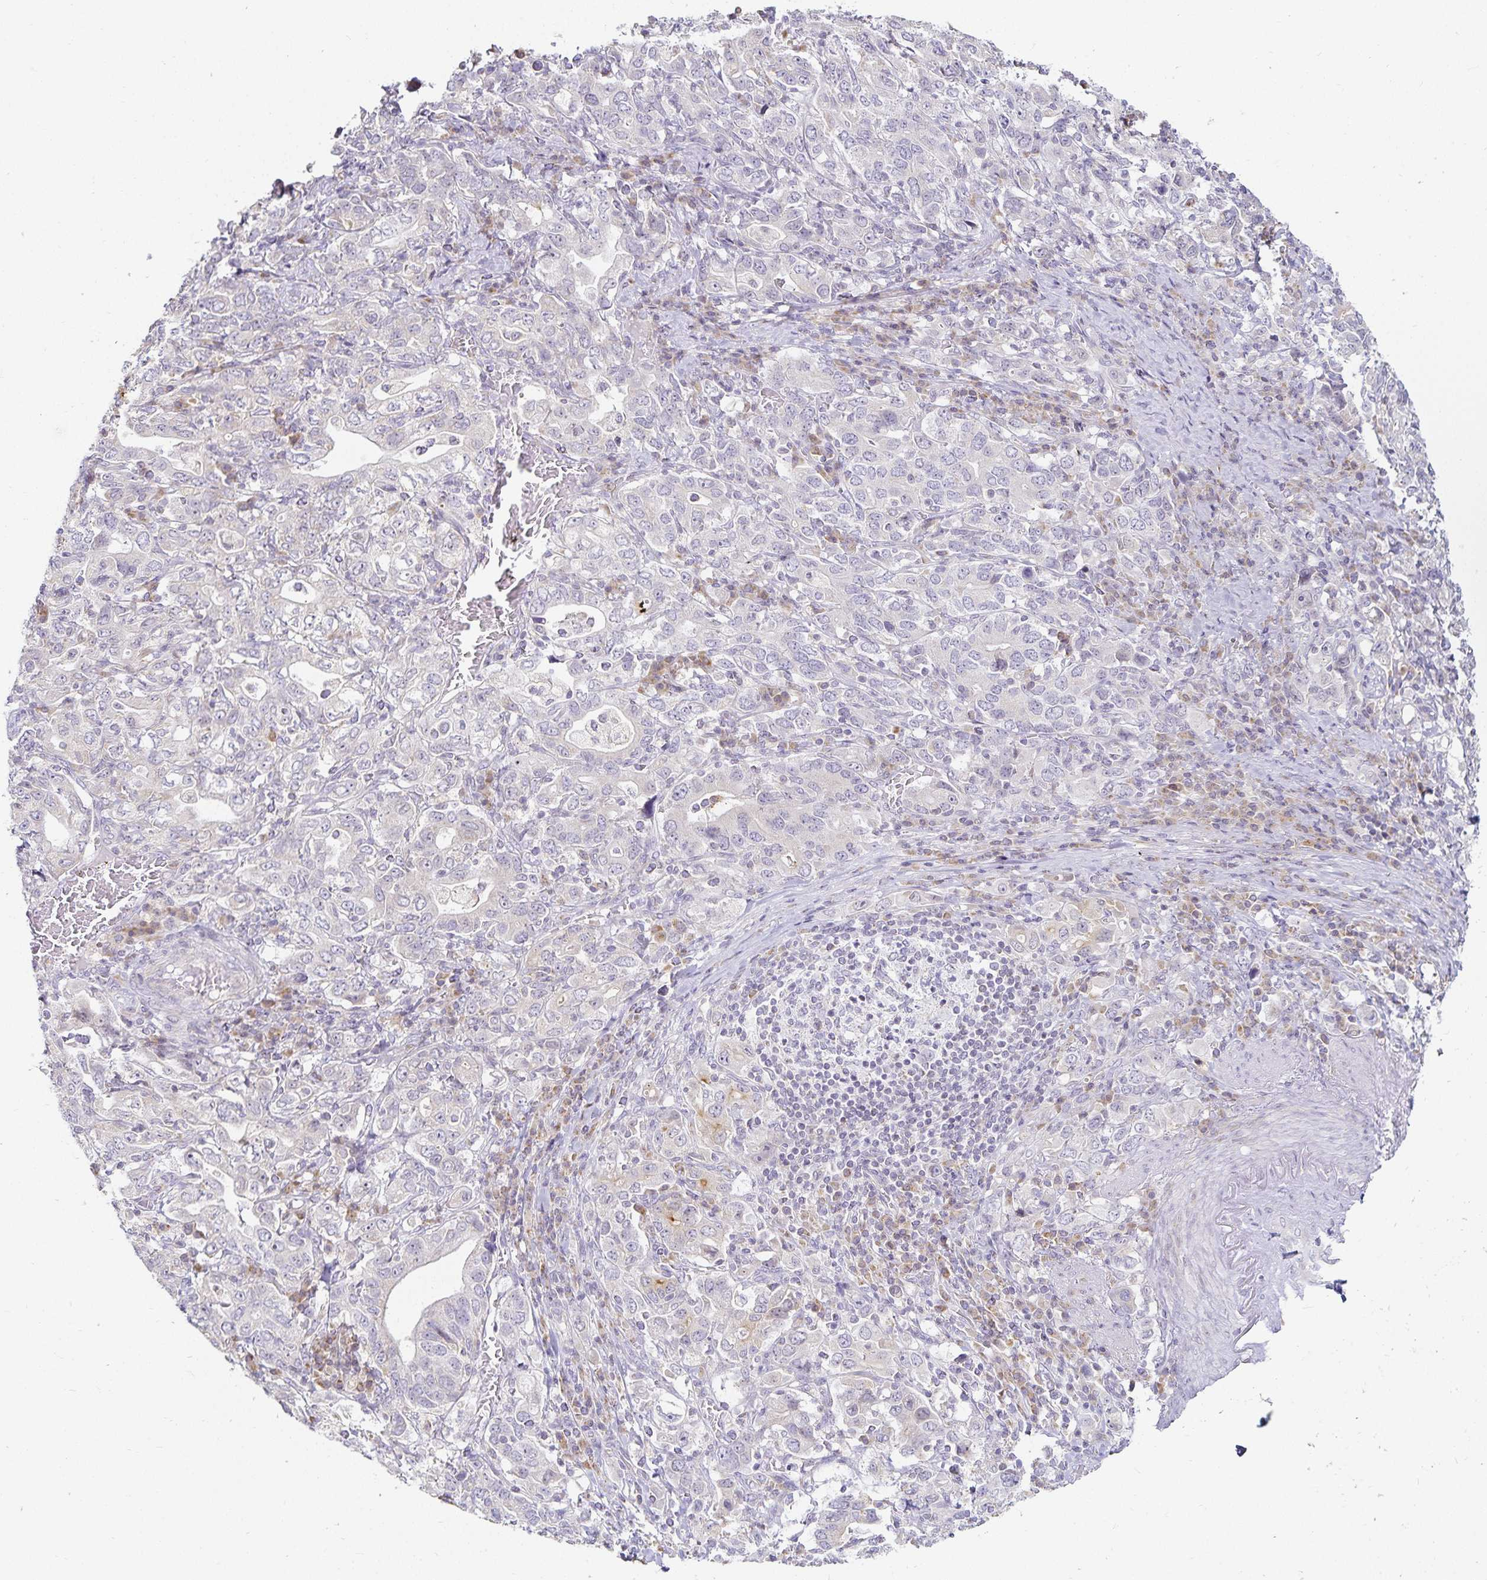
{"staining": {"intensity": "negative", "quantity": "none", "location": "none"}, "tissue": "stomach cancer", "cell_type": "Tumor cells", "image_type": "cancer", "snomed": [{"axis": "morphology", "description": "Adenocarcinoma, NOS"}, {"axis": "topography", "description": "Stomach, upper"}, {"axis": "topography", "description": "Stomach"}], "caption": "Adenocarcinoma (stomach) was stained to show a protein in brown. There is no significant positivity in tumor cells. The staining is performed using DAB (3,3'-diaminobenzidine) brown chromogen with nuclei counter-stained in using hematoxylin.", "gene": "GP2", "patient": {"sex": "male", "age": 62}}